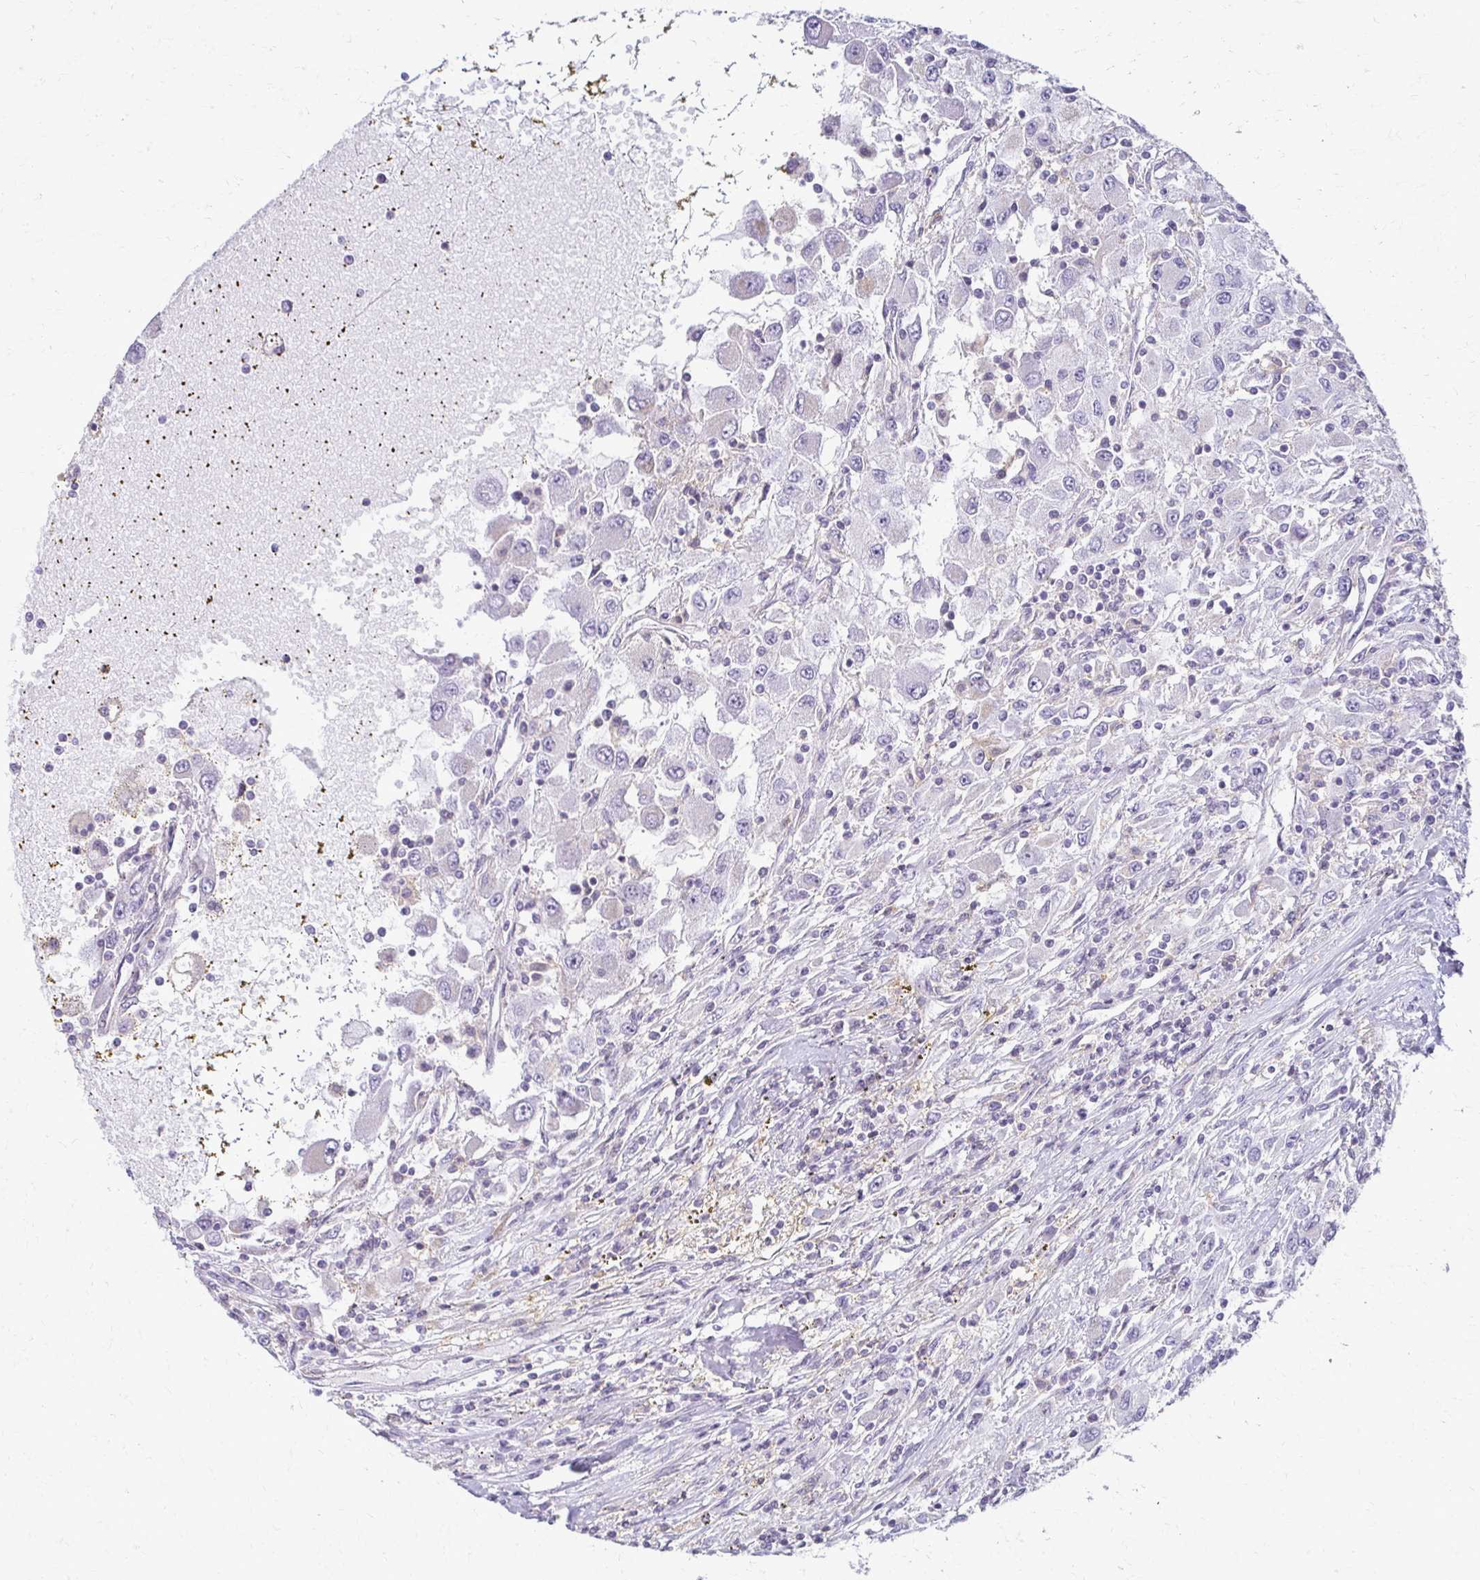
{"staining": {"intensity": "negative", "quantity": "none", "location": "none"}, "tissue": "renal cancer", "cell_type": "Tumor cells", "image_type": "cancer", "snomed": [{"axis": "morphology", "description": "Adenocarcinoma, NOS"}, {"axis": "topography", "description": "Kidney"}], "caption": "The photomicrograph shows no staining of tumor cells in adenocarcinoma (renal). (DAB (3,3'-diaminobenzidine) immunohistochemistry (IHC), high magnification).", "gene": "FCGR2B", "patient": {"sex": "female", "age": 67}}